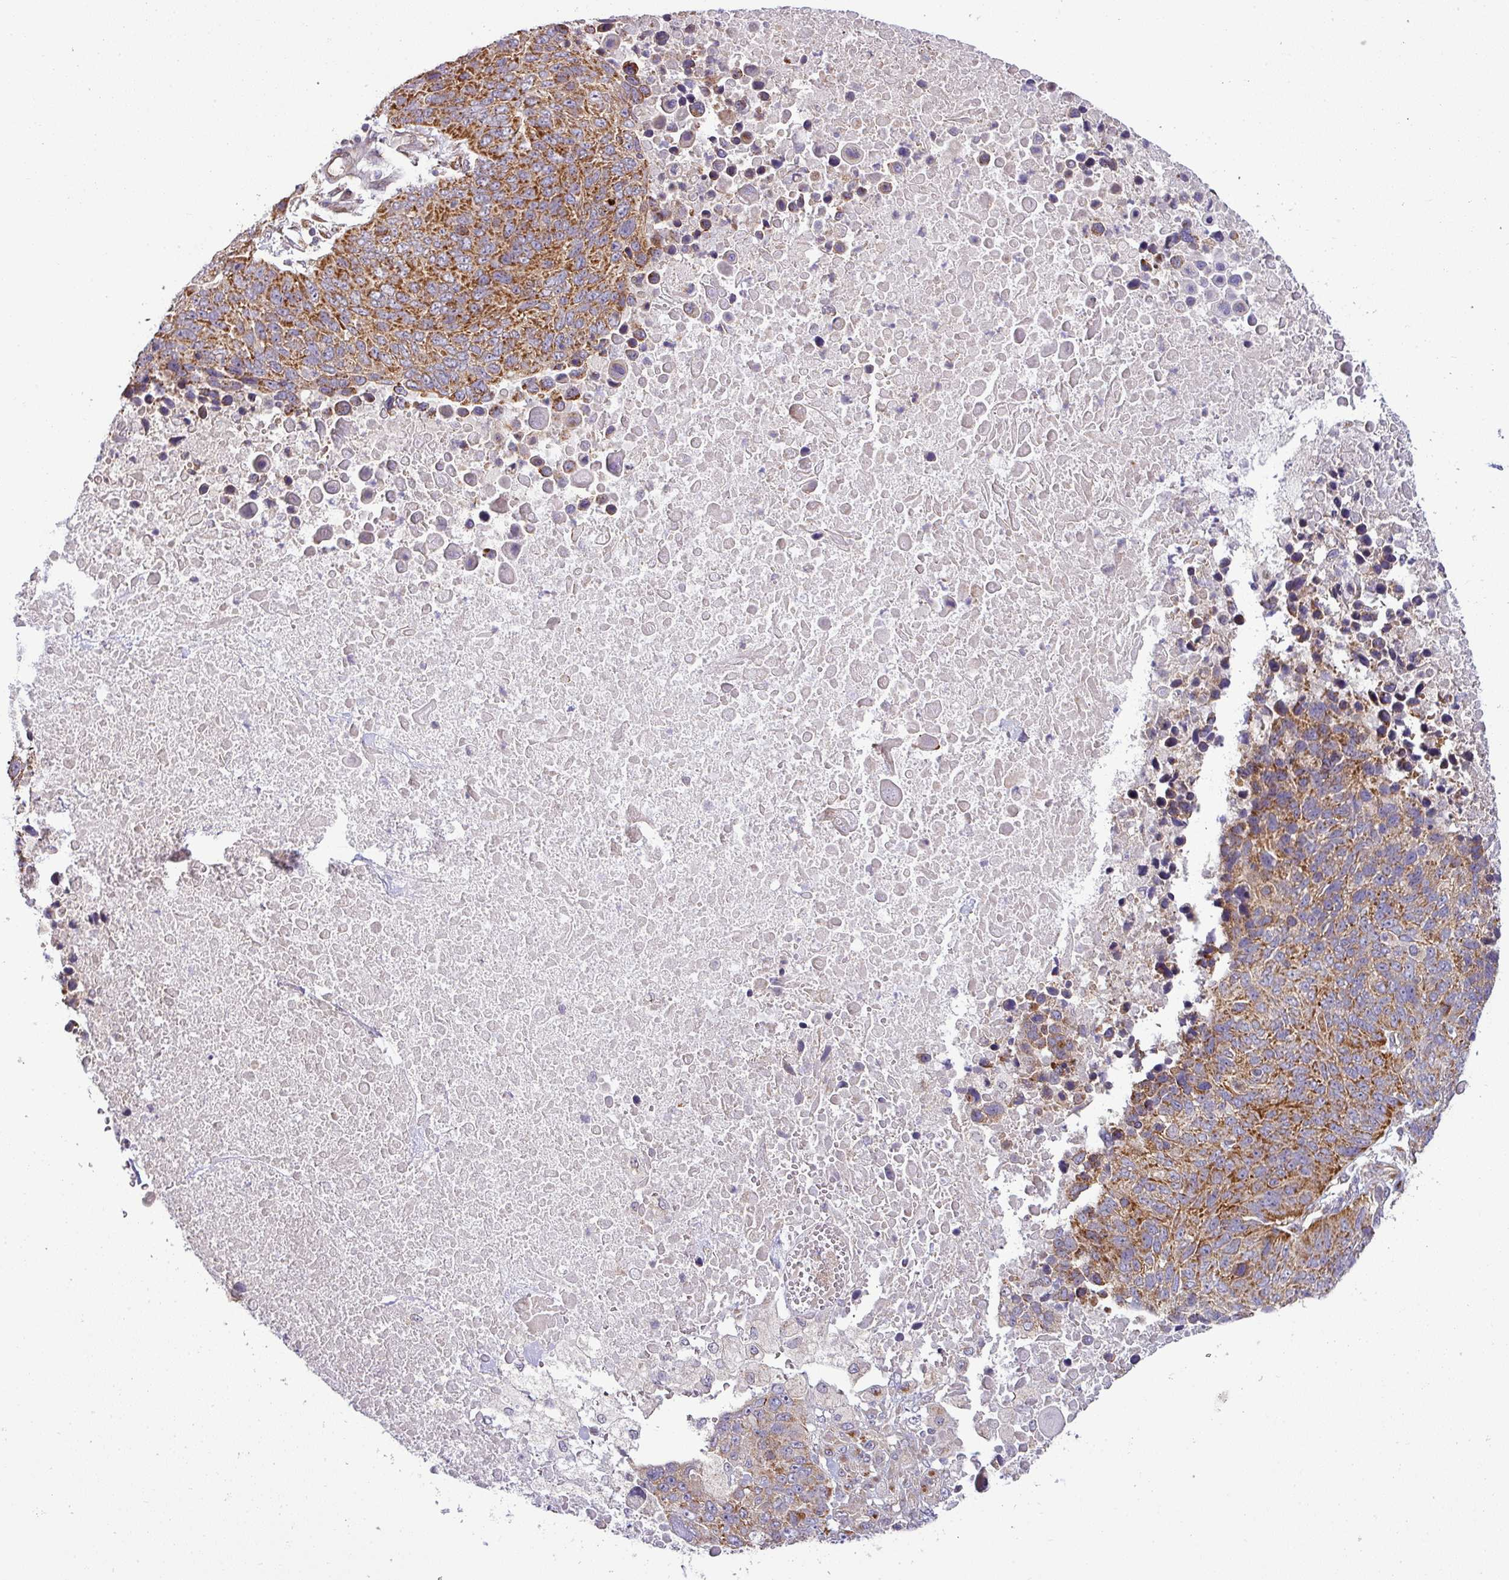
{"staining": {"intensity": "strong", "quantity": ">75%", "location": "cytoplasmic/membranous"}, "tissue": "lung cancer", "cell_type": "Tumor cells", "image_type": "cancer", "snomed": [{"axis": "morphology", "description": "Normal tissue, NOS"}, {"axis": "morphology", "description": "Squamous cell carcinoma, NOS"}, {"axis": "topography", "description": "Lymph node"}, {"axis": "topography", "description": "Lung"}], "caption": "Immunohistochemistry (IHC) photomicrograph of neoplastic tissue: lung cancer stained using immunohistochemistry (IHC) exhibits high levels of strong protein expression localized specifically in the cytoplasmic/membranous of tumor cells, appearing as a cytoplasmic/membranous brown color.", "gene": "TIMMDC1", "patient": {"sex": "male", "age": 66}}